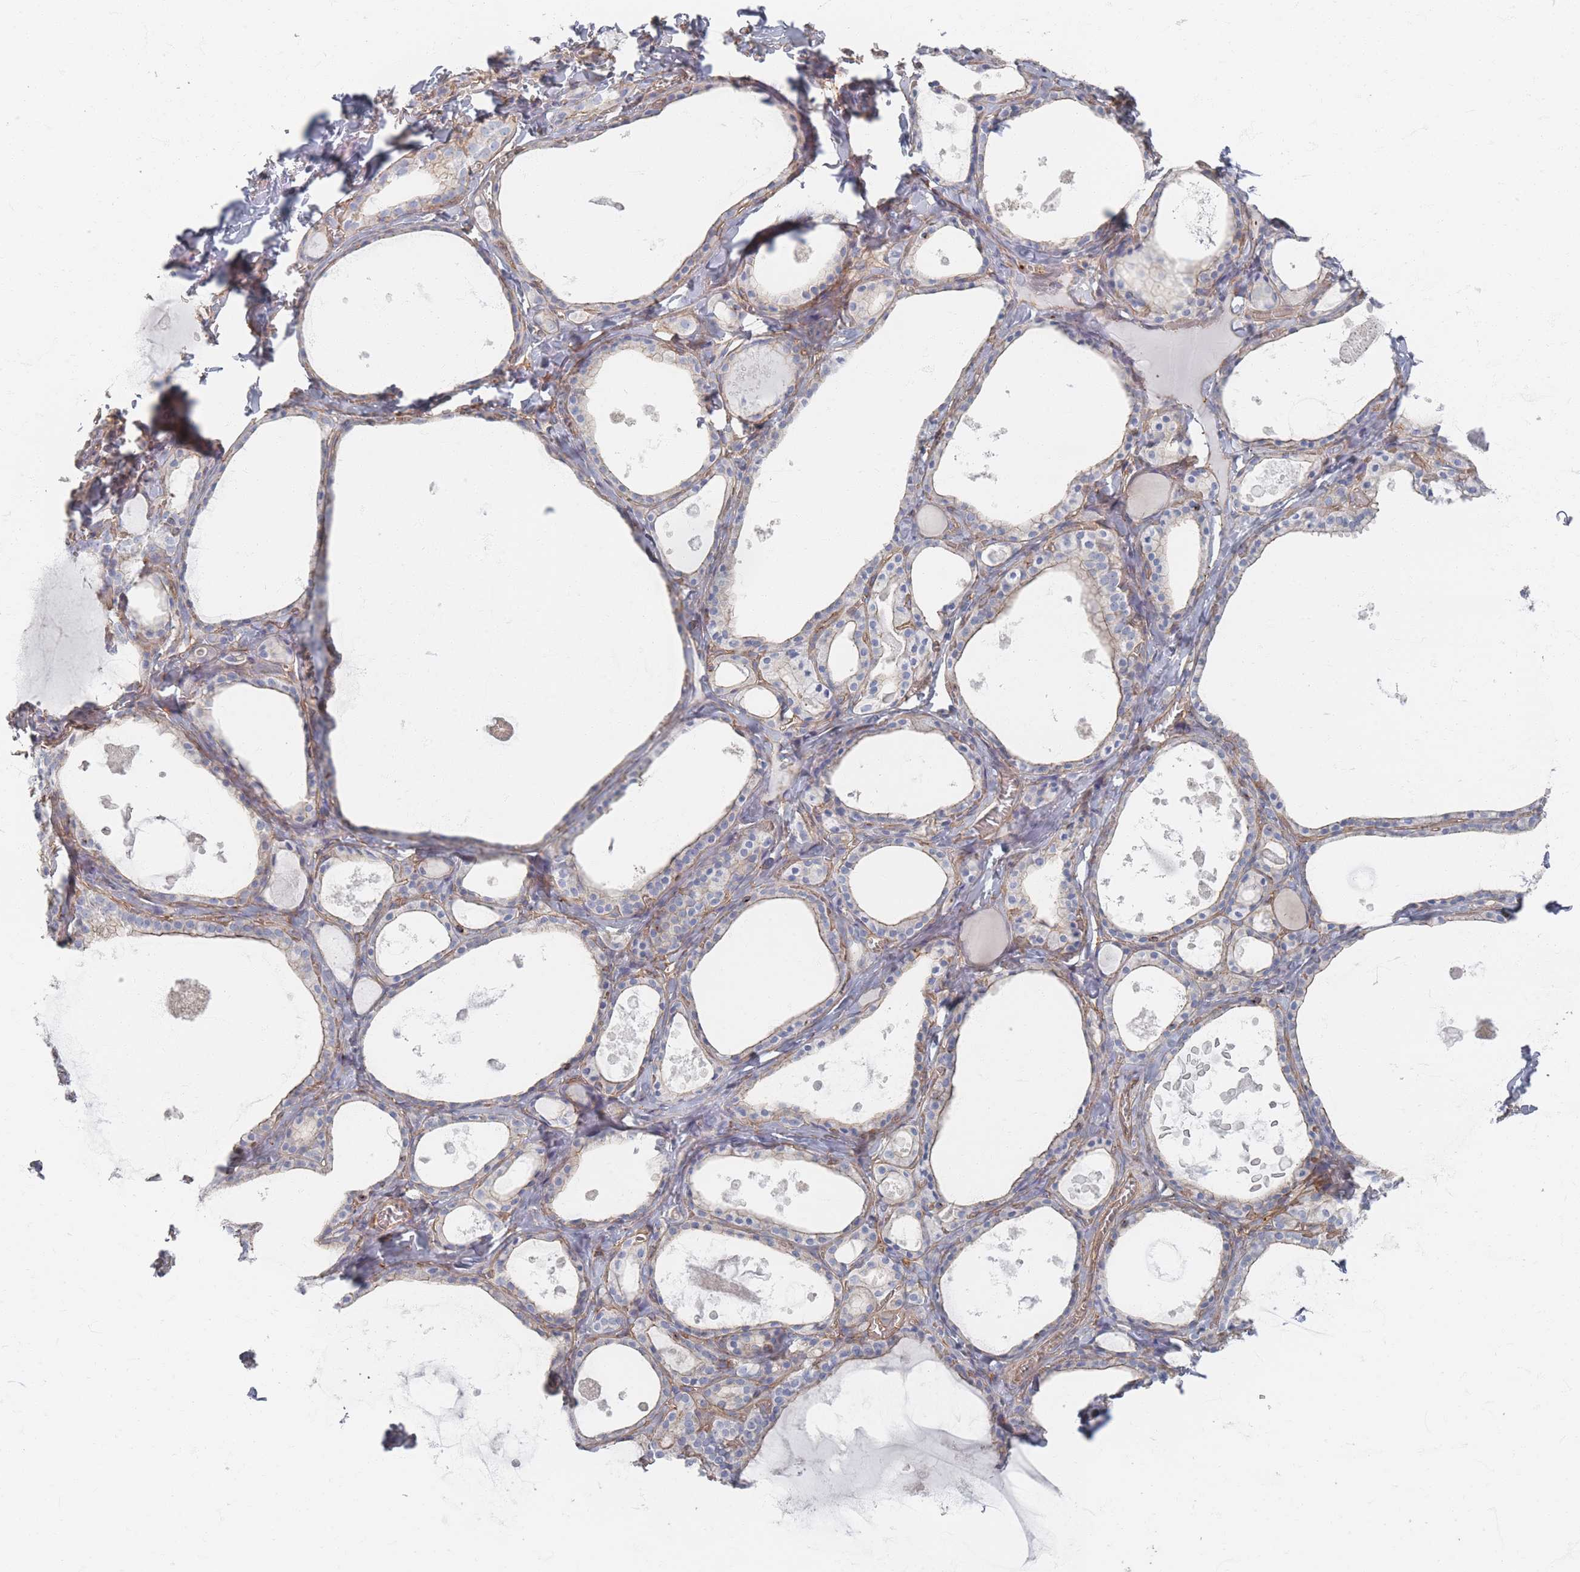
{"staining": {"intensity": "weak", "quantity": "25%-75%", "location": "cytoplasmic/membranous"}, "tissue": "thyroid gland", "cell_type": "Glandular cells", "image_type": "normal", "snomed": [{"axis": "morphology", "description": "Normal tissue, NOS"}, {"axis": "topography", "description": "Thyroid gland"}], "caption": "A high-resolution micrograph shows immunohistochemistry staining of benign thyroid gland, which displays weak cytoplasmic/membranous positivity in approximately 25%-75% of glandular cells.", "gene": "GNB1", "patient": {"sex": "male", "age": 56}}